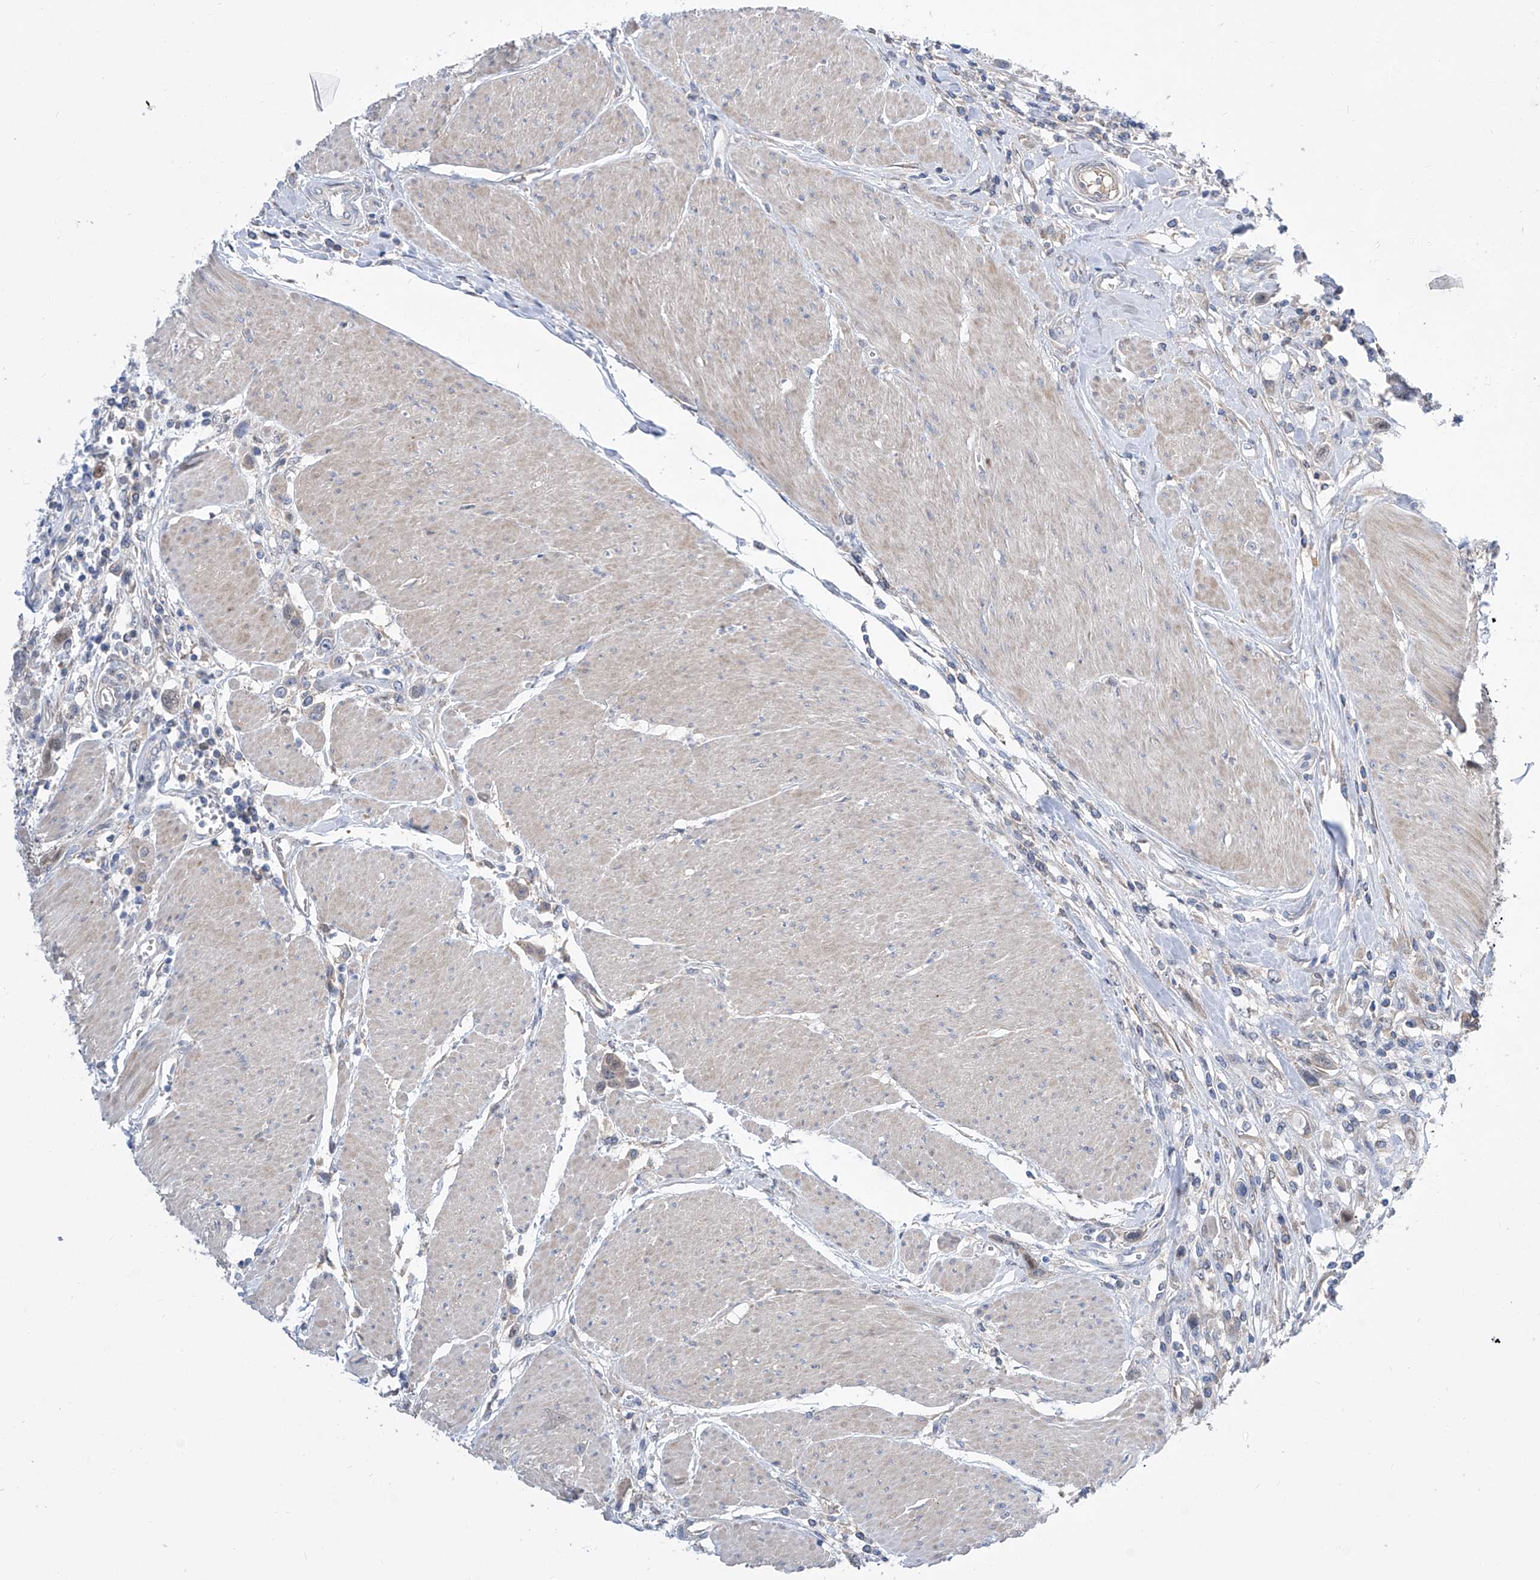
{"staining": {"intensity": "negative", "quantity": "none", "location": "none"}, "tissue": "urothelial cancer", "cell_type": "Tumor cells", "image_type": "cancer", "snomed": [{"axis": "morphology", "description": "Urothelial carcinoma, High grade"}, {"axis": "topography", "description": "Urinary bladder"}], "caption": "High-grade urothelial carcinoma was stained to show a protein in brown. There is no significant staining in tumor cells.", "gene": "SRBD1", "patient": {"sex": "male", "age": 50}}